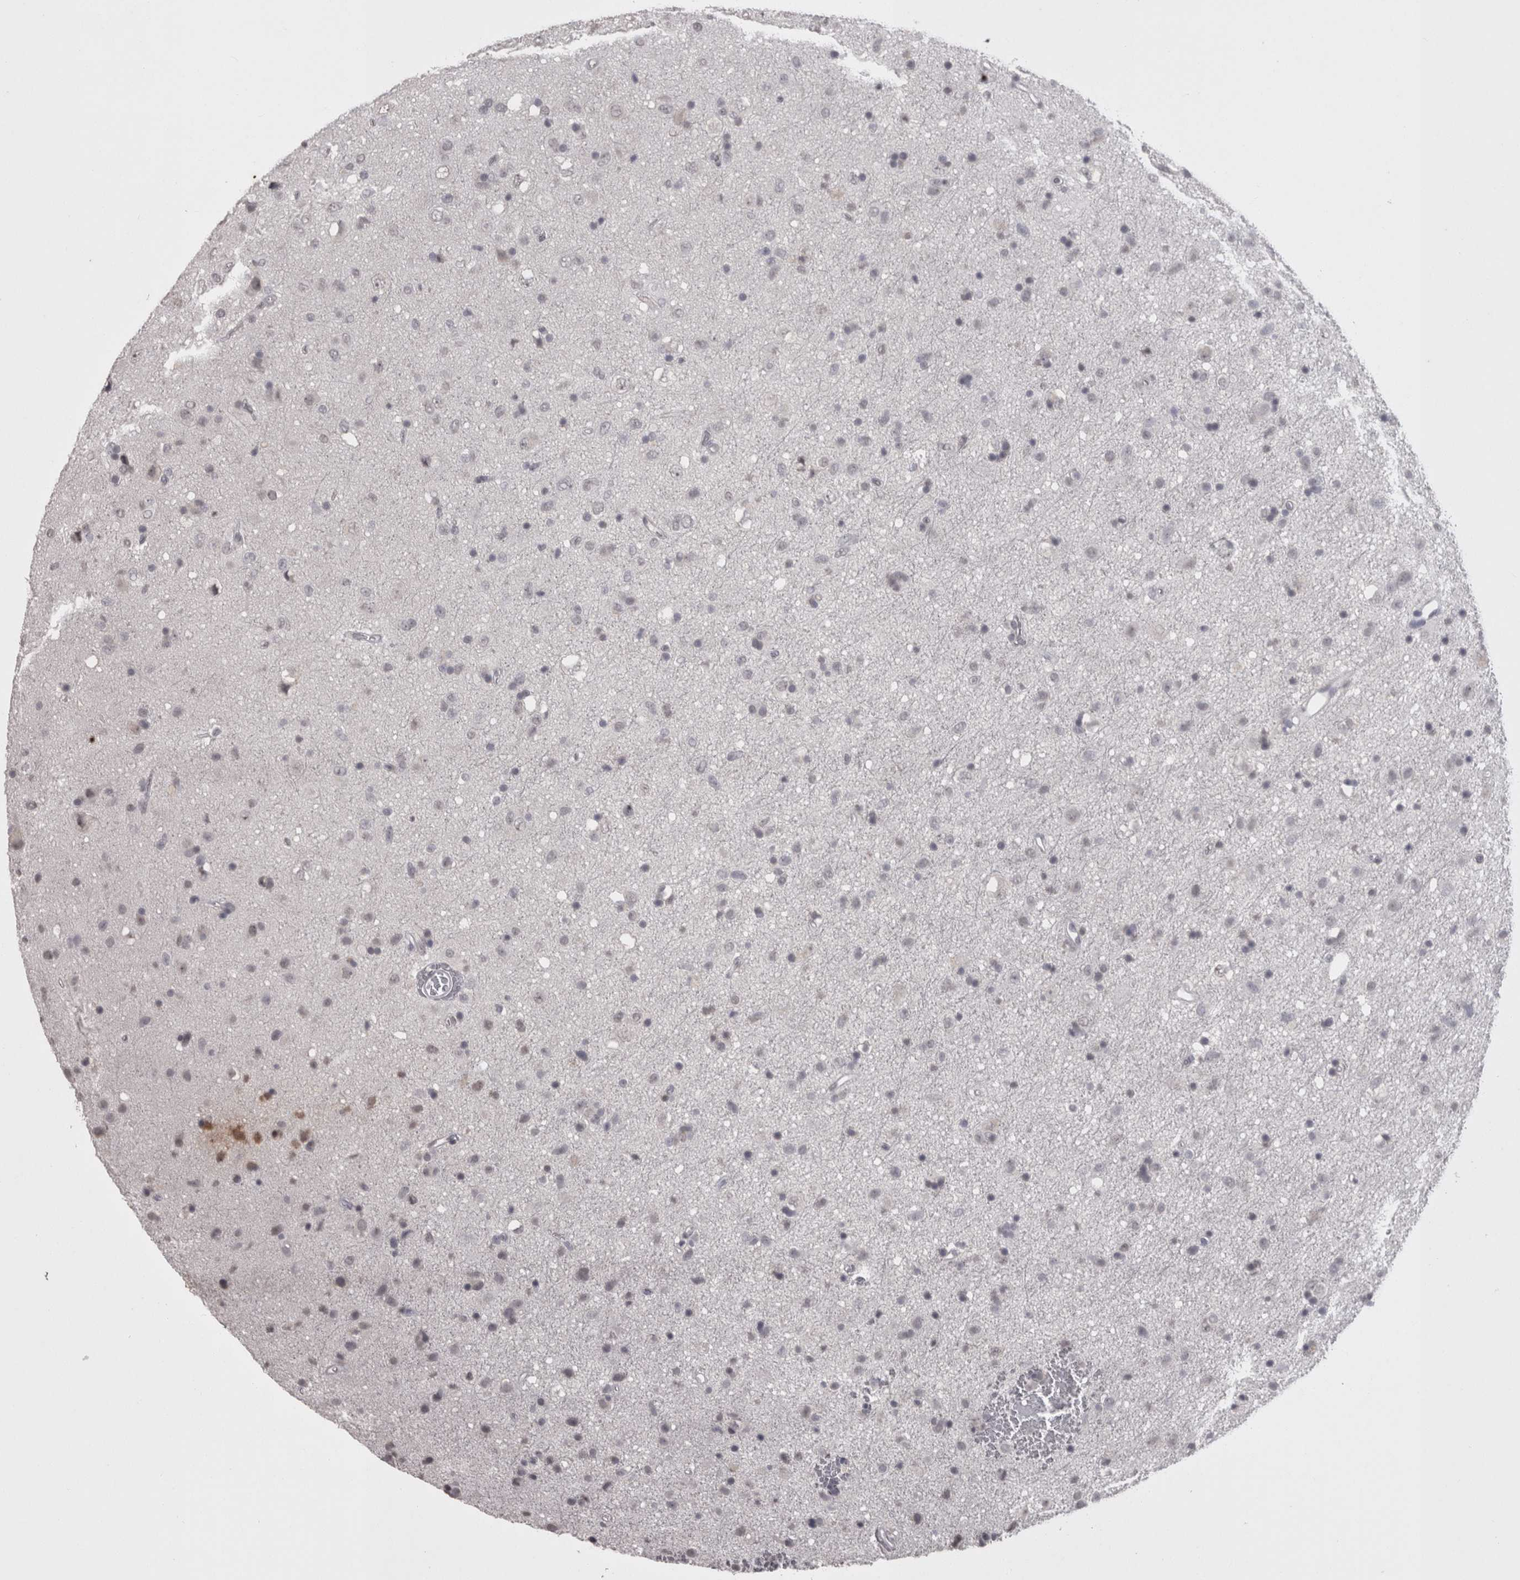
{"staining": {"intensity": "negative", "quantity": "none", "location": "none"}, "tissue": "glioma", "cell_type": "Tumor cells", "image_type": "cancer", "snomed": [{"axis": "morphology", "description": "Glioma, malignant, Low grade"}, {"axis": "topography", "description": "Brain"}], "caption": "Malignant low-grade glioma stained for a protein using IHC exhibits no positivity tumor cells.", "gene": "LAX1", "patient": {"sex": "male", "age": 77}}